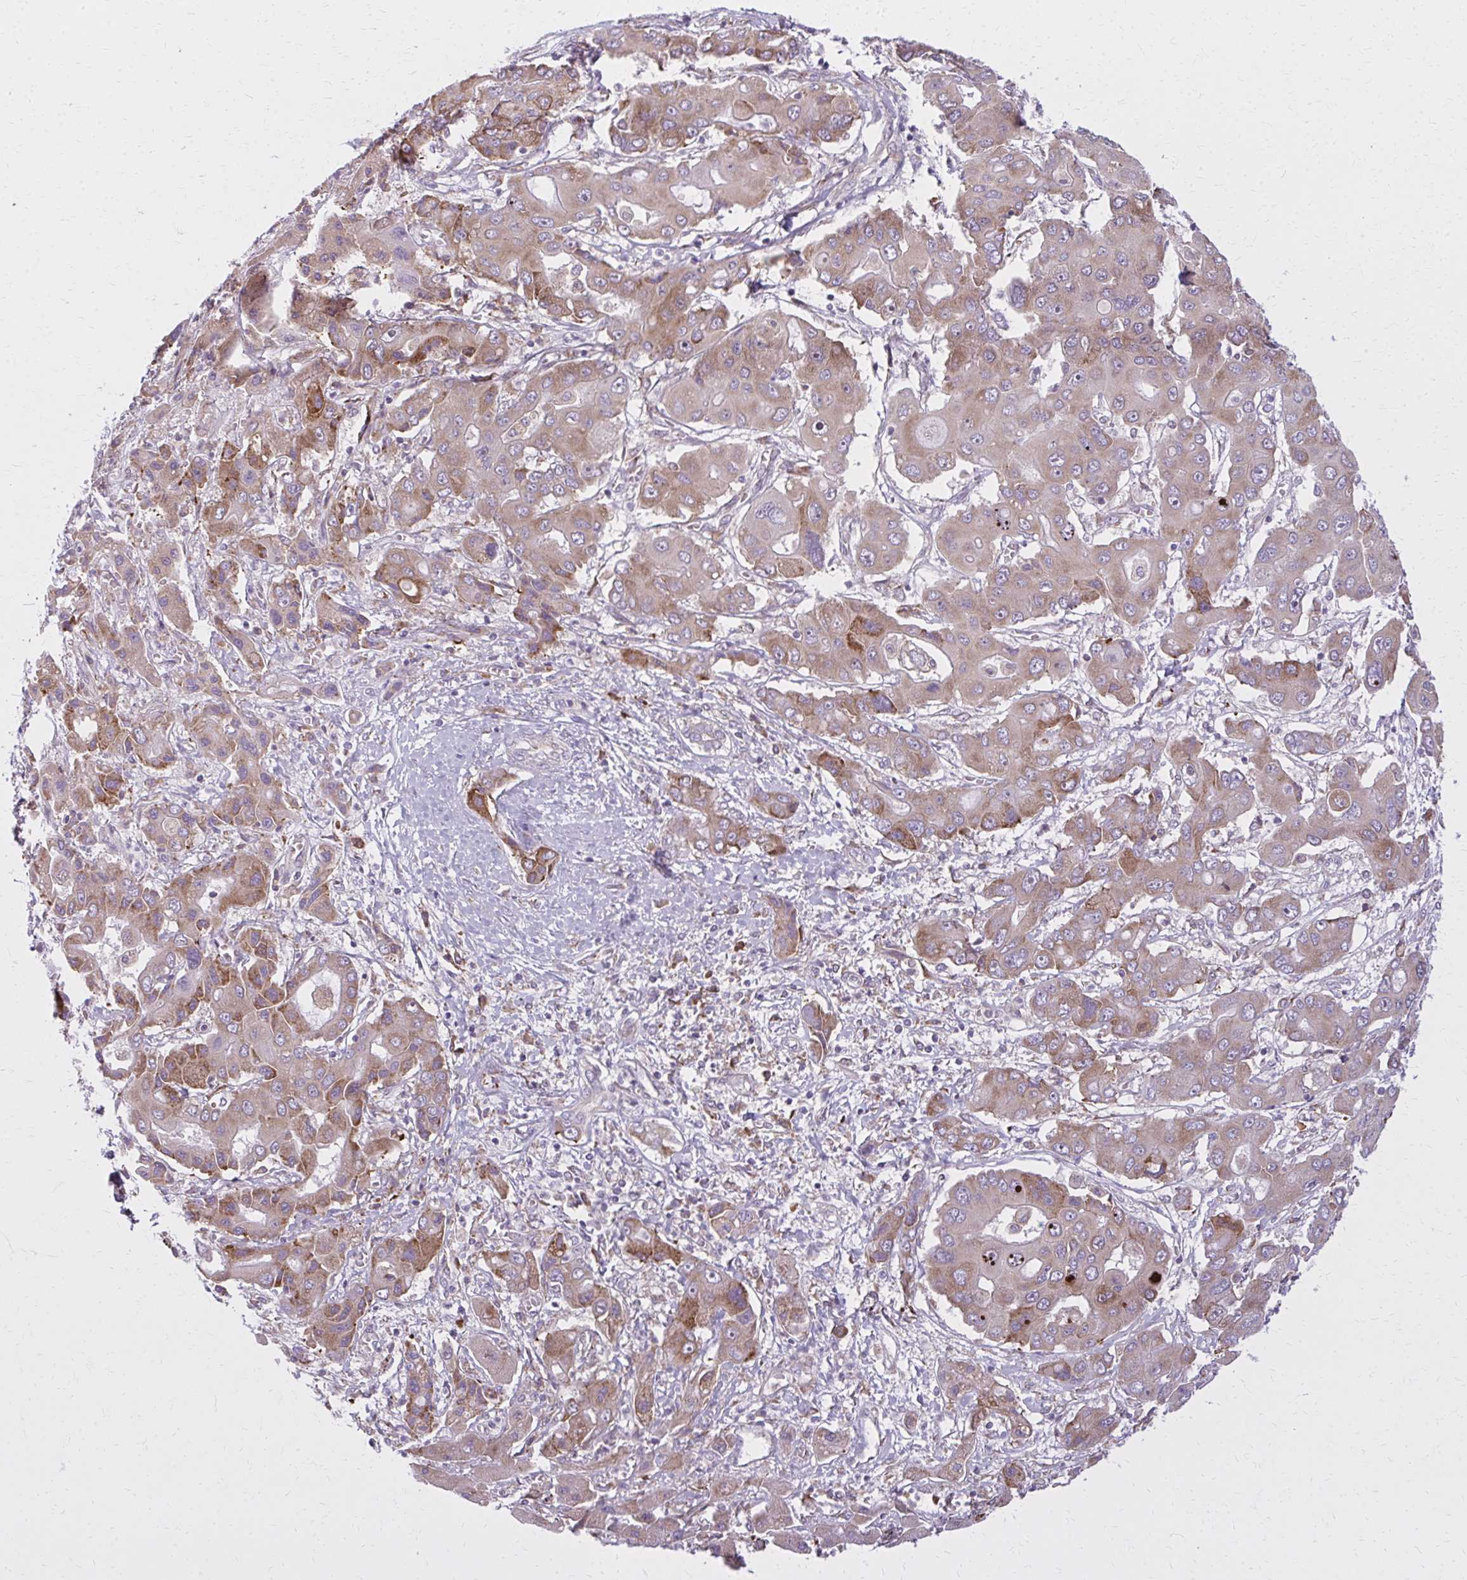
{"staining": {"intensity": "moderate", "quantity": ">75%", "location": "cytoplasmic/membranous"}, "tissue": "liver cancer", "cell_type": "Tumor cells", "image_type": "cancer", "snomed": [{"axis": "morphology", "description": "Cholangiocarcinoma"}, {"axis": "topography", "description": "Liver"}], "caption": "A micrograph of human liver cancer (cholangiocarcinoma) stained for a protein exhibits moderate cytoplasmic/membranous brown staining in tumor cells.", "gene": "CEMP1", "patient": {"sex": "male", "age": 67}}